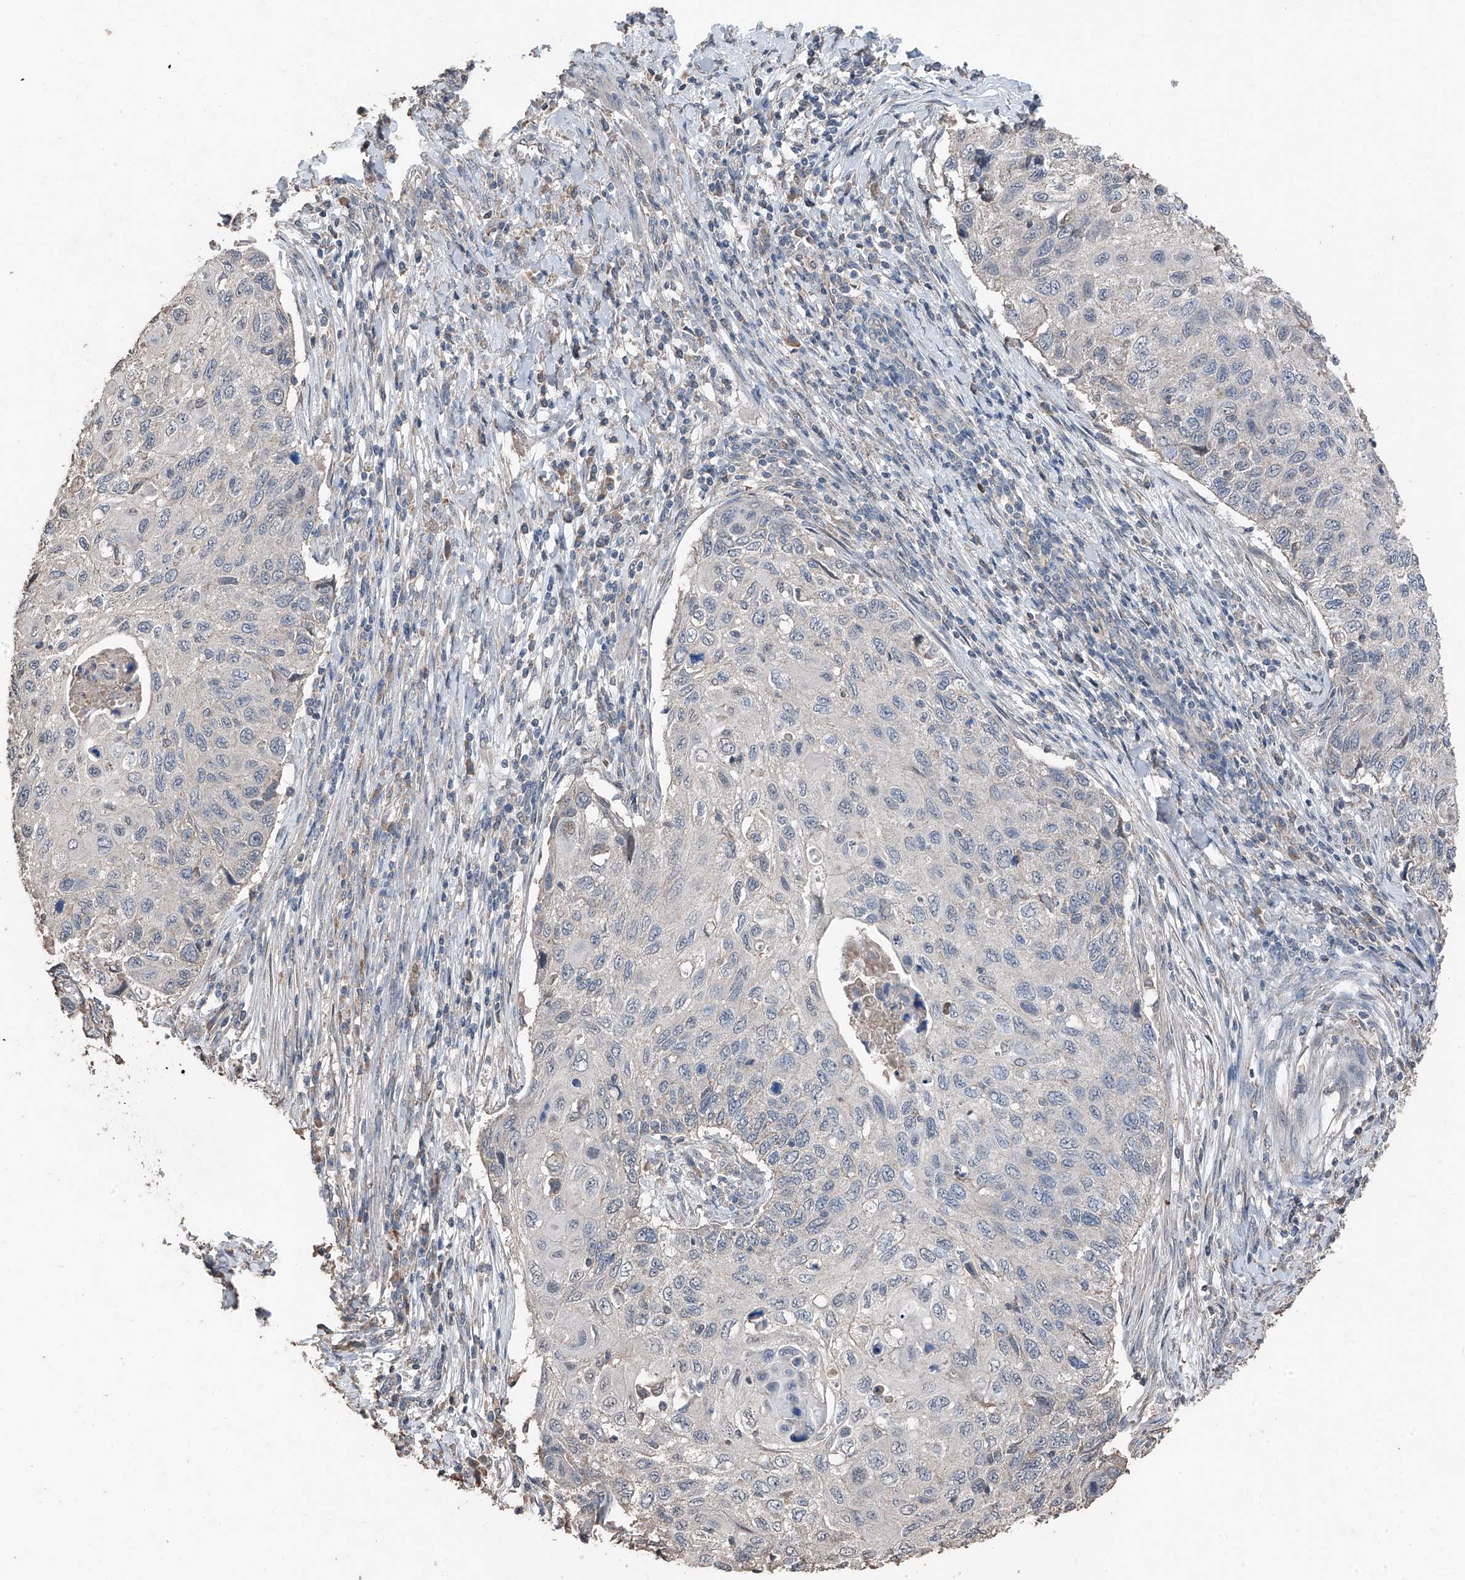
{"staining": {"intensity": "negative", "quantity": "none", "location": "none"}, "tissue": "cervical cancer", "cell_type": "Tumor cells", "image_type": "cancer", "snomed": [{"axis": "morphology", "description": "Squamous cell carcinoma, NOS"}, {"axis": "topography", "description": "Cervix"}], "caption": "Human cervical cancer (squamous cell carcinoma) stained for a protein using immunohistochemistry (IHC) displays no staining in tumor cells.", "gene": "MAMLD1", "patient": {"sex": "female", "age": 70}}